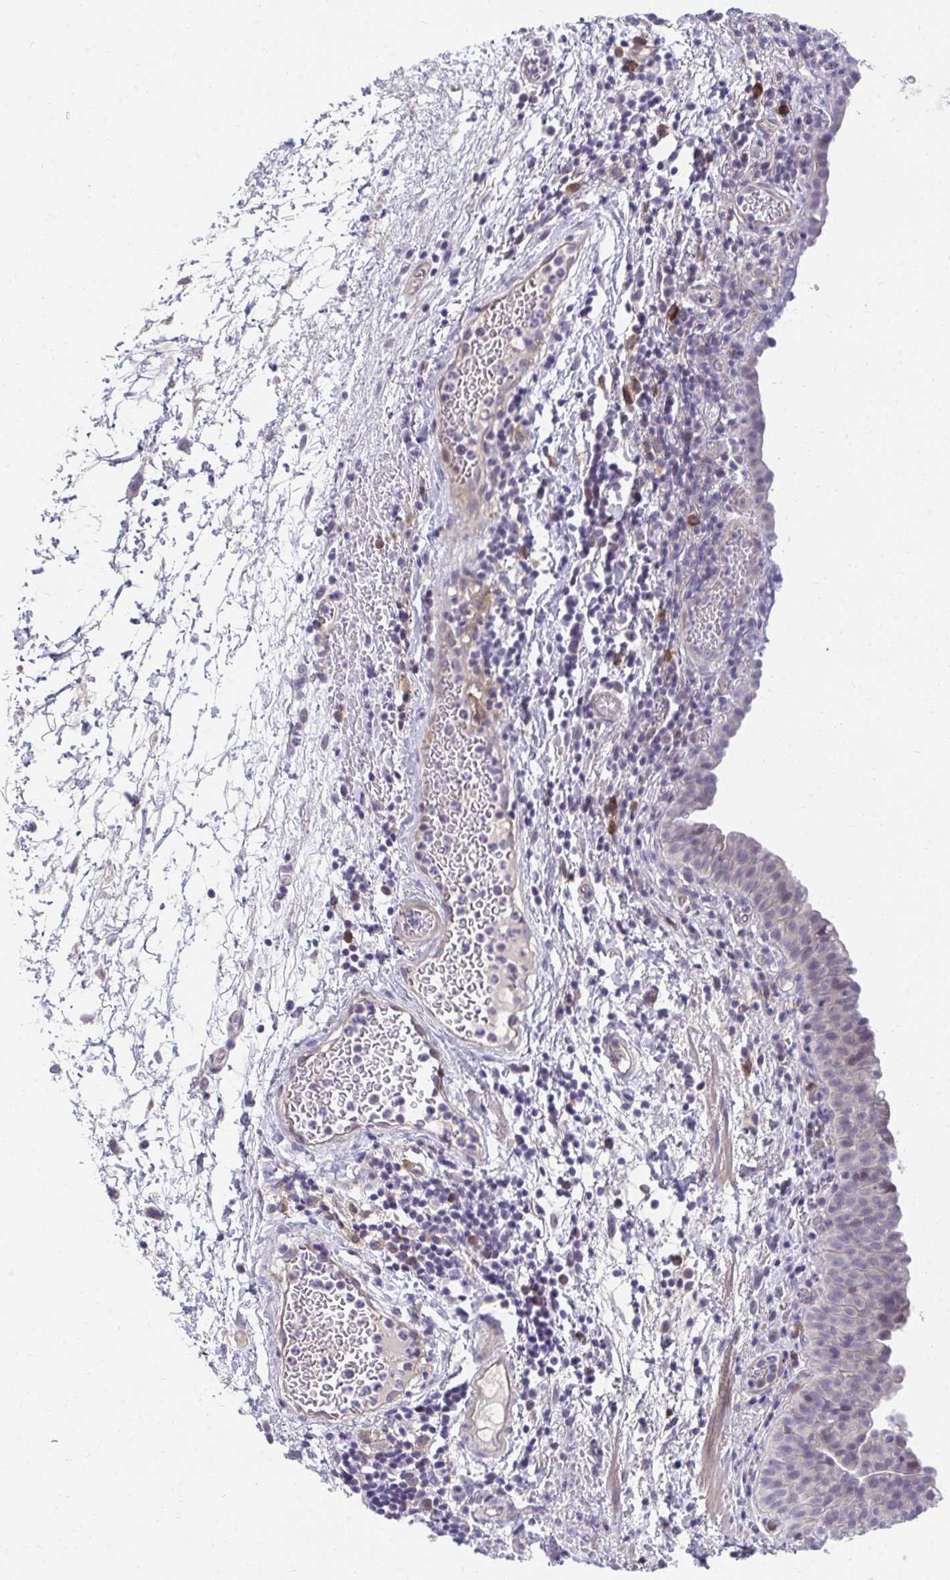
{"staining": {"intensity": "negative", "quantity": "none", "location": "none"}, "tissue": "urinary bladder", "cell_type": "Urothelial cells", "image_type": "normal", "snomed": [{"axis": "morphology", "description": "Normal tissue, NOS"}, {"axis": "morphology", "description": "Inflammation, NOS"}, {"axis": "topography", "description": "Urinary bladder"}], "caption": "The image reveals no significant positivity in urothelial cells of urinary bladder. (DAB (3,3'-diaminobenzidine) IHC, high magnification).", "gene": "SLAMF7", "patient": {"sex": "male", "age": 57}}